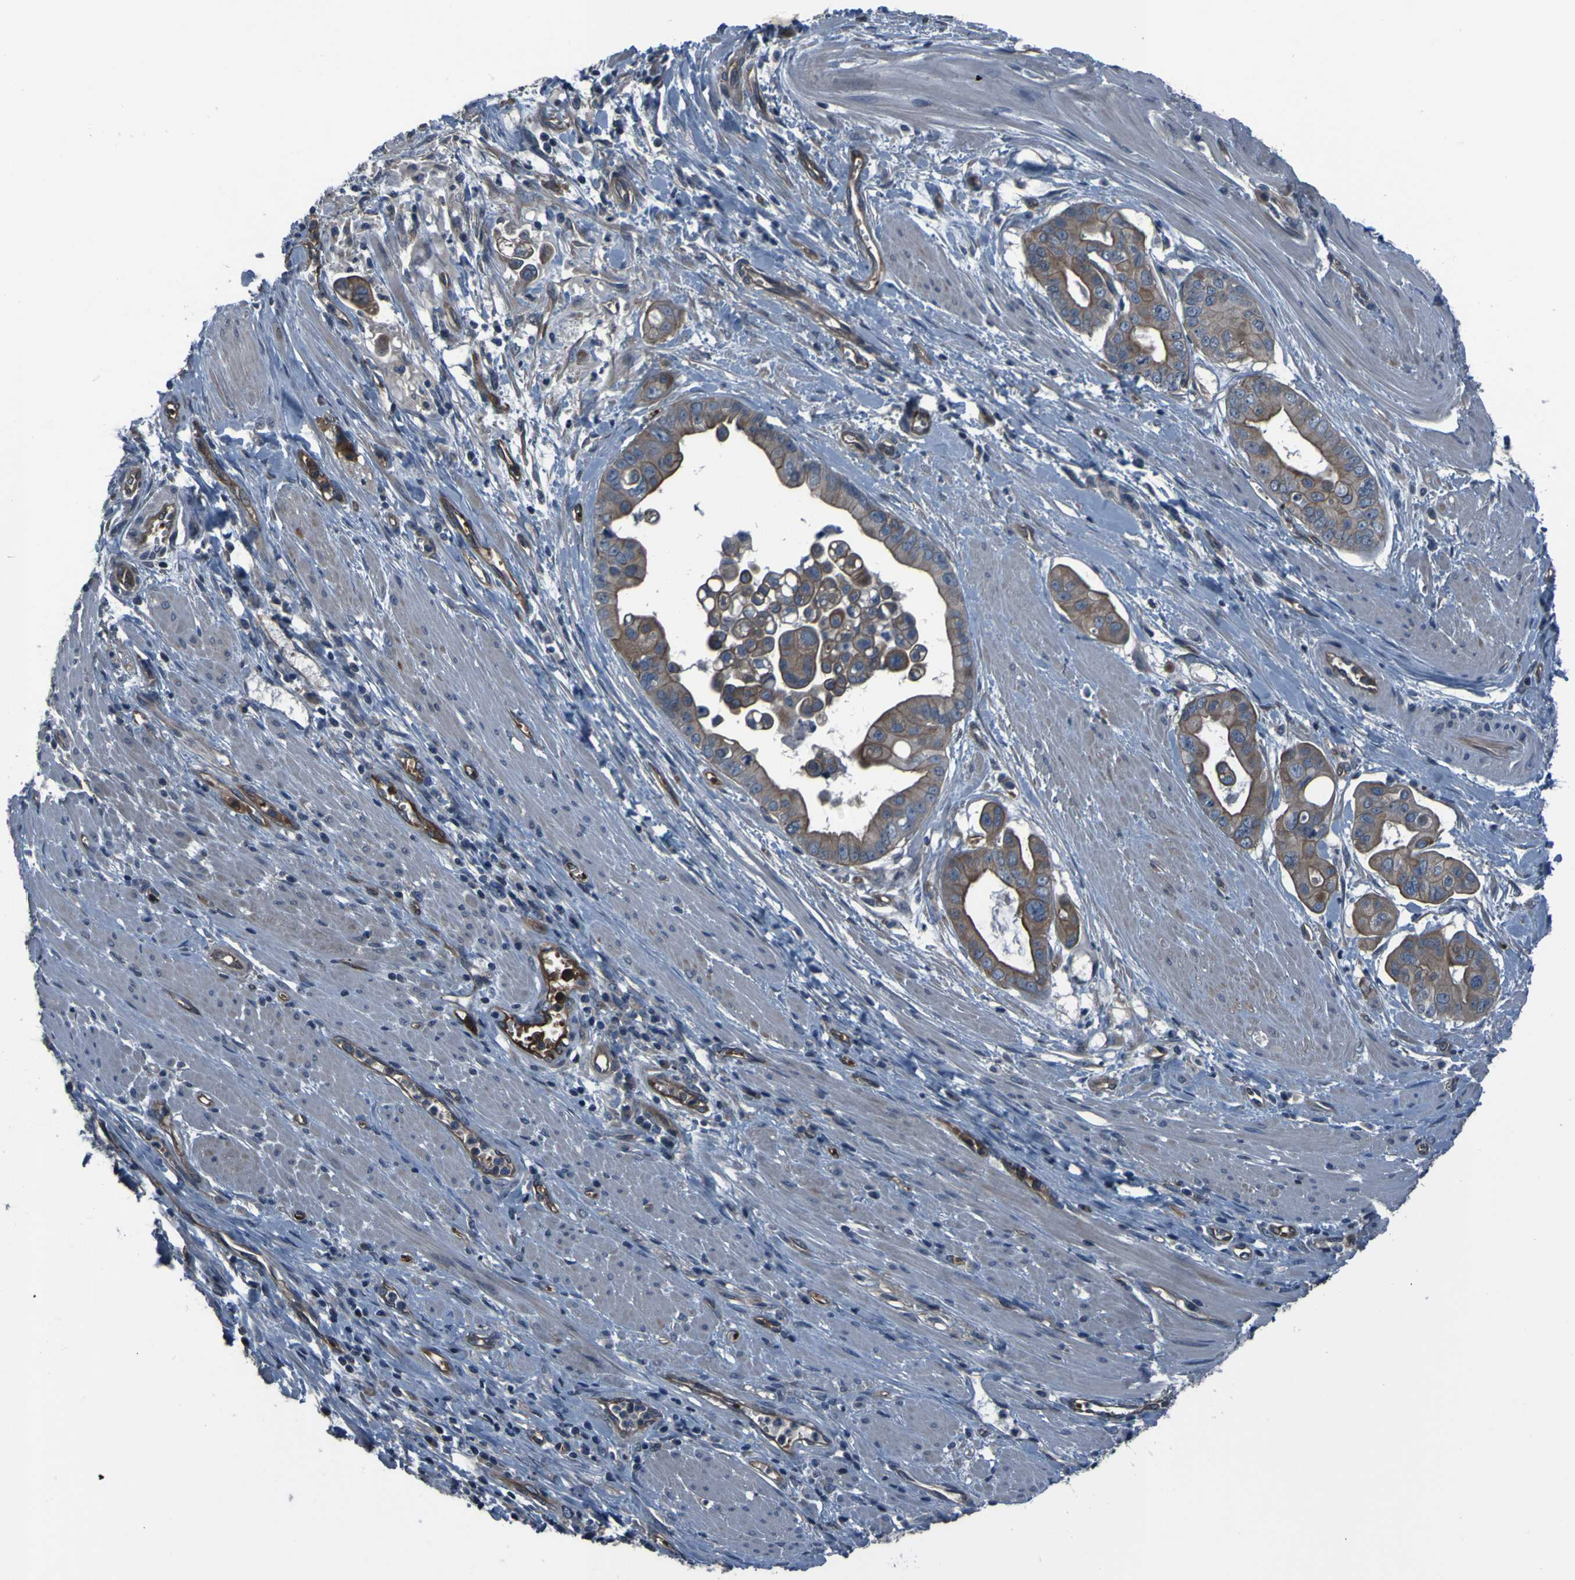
{"staining": {"intensity": "weak", "quantity": ">75%", "location": "cytoplasmic/membranous"}, "tissue": "pancreatic cancer", "cell_type": "Tumor cells", "image_type": "cancer", "snomed": [{"axis": "morphology", "description": "Adenocarcinoma, NOS"}, {"axis": "topography", "description": "Pancreas"}], "caption": "Immunohistochemistry of human adenocarcinoma (pancreatic) displays low levels of weak cytoplasmic/membranous expression in approximately >75% of tumor cells.", "gene": "GRAMD1A", "patient": {"sex": "female", "age": 75}}